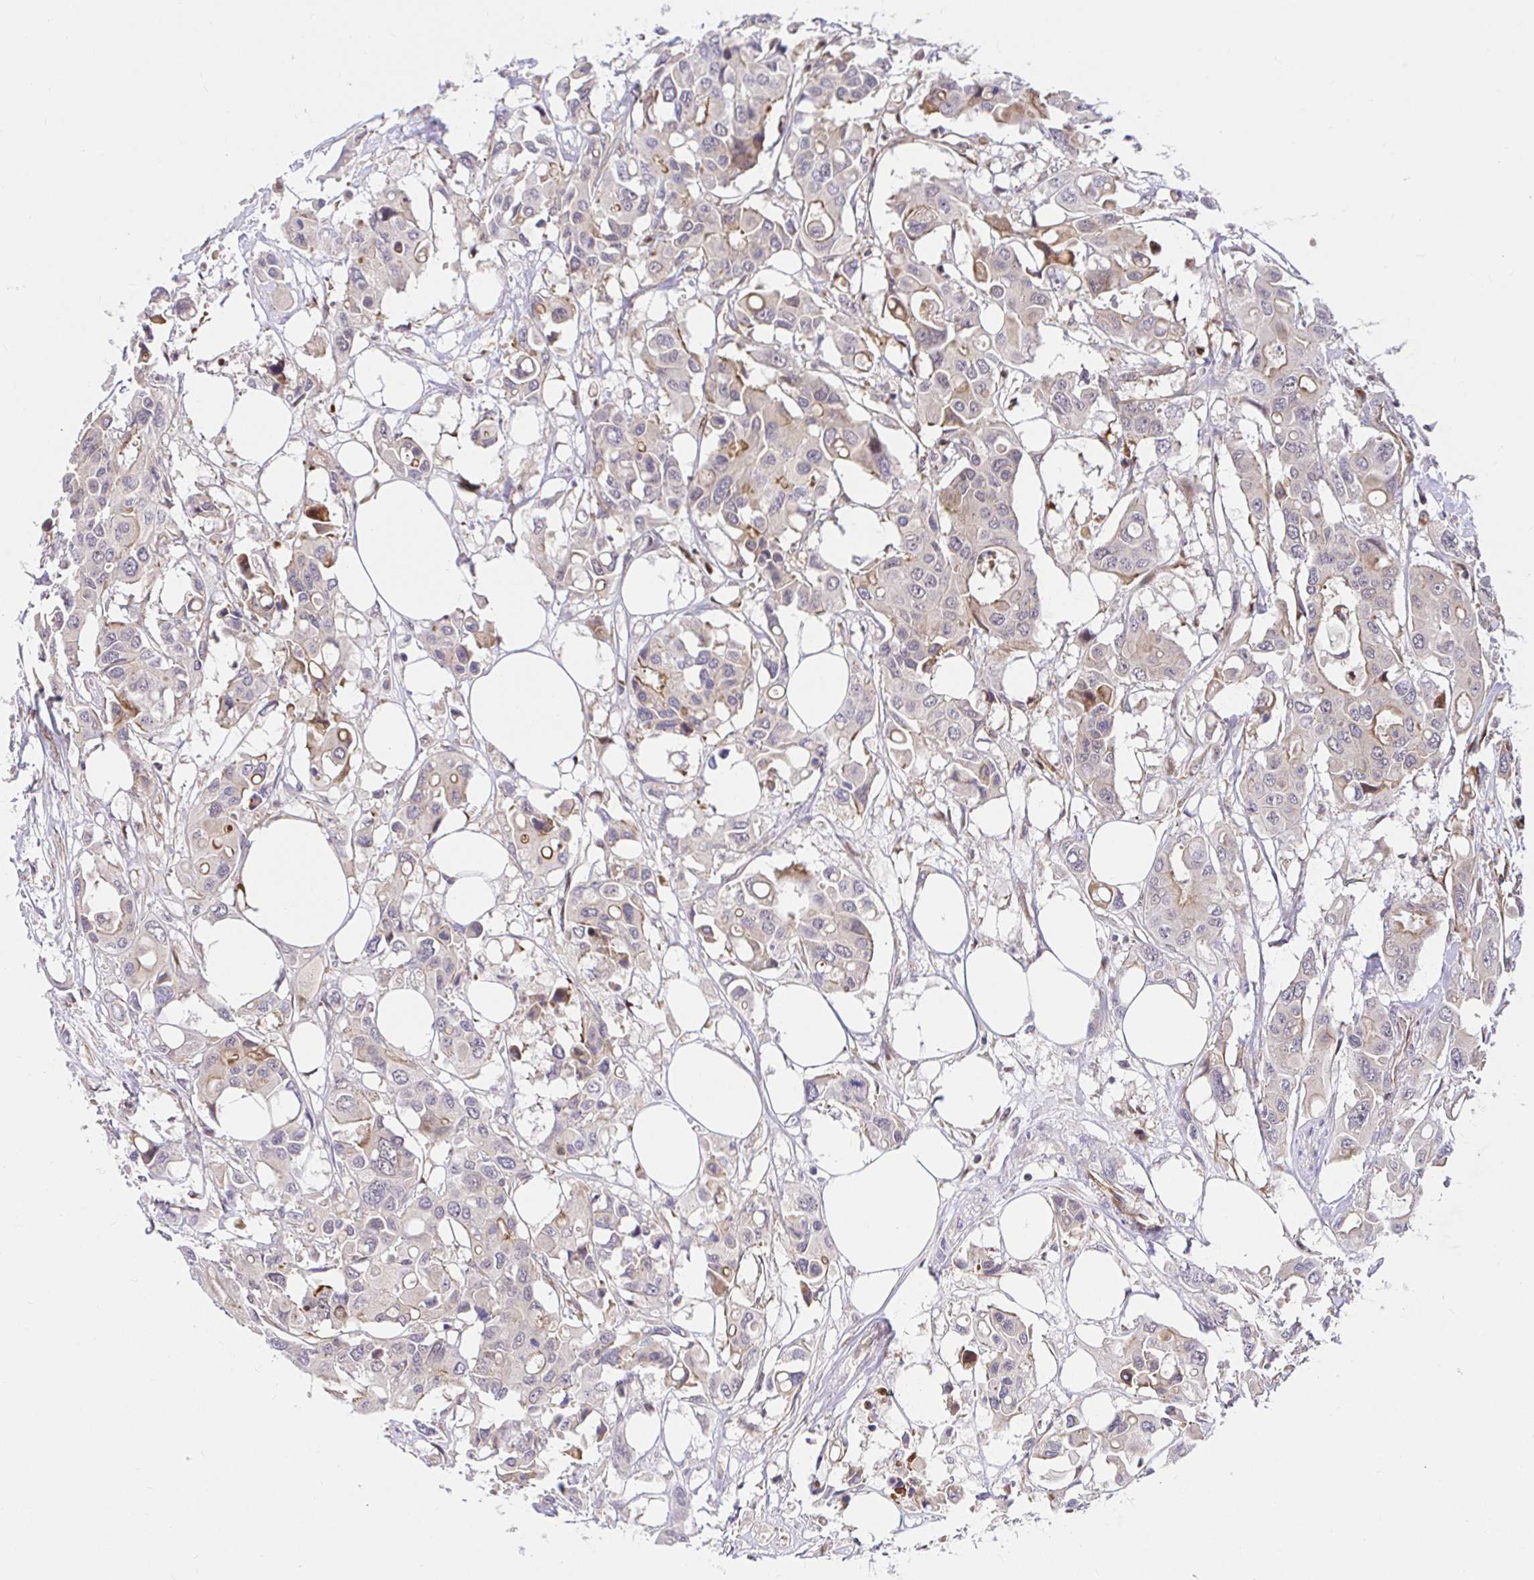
{"staining": {"intensity": "negative", "quantity": "none", "location": "none"}, "tissue": "colorectal cancer", "cell_type": "Tumor cells", "image_type": "cancer", "snomed": [{"axis": "morphology", "description": "Adenocarcinoma, NOS"}, {"axis": "topography", "description": "Colon"}], "caption": "An immunohistochemistry histopathology image of colorectal cancer is shown. There is no staining in tumor cells of colorectal cancer.", "gene": "TRIM55", "patient": {"sex": "male", "age": 77}}